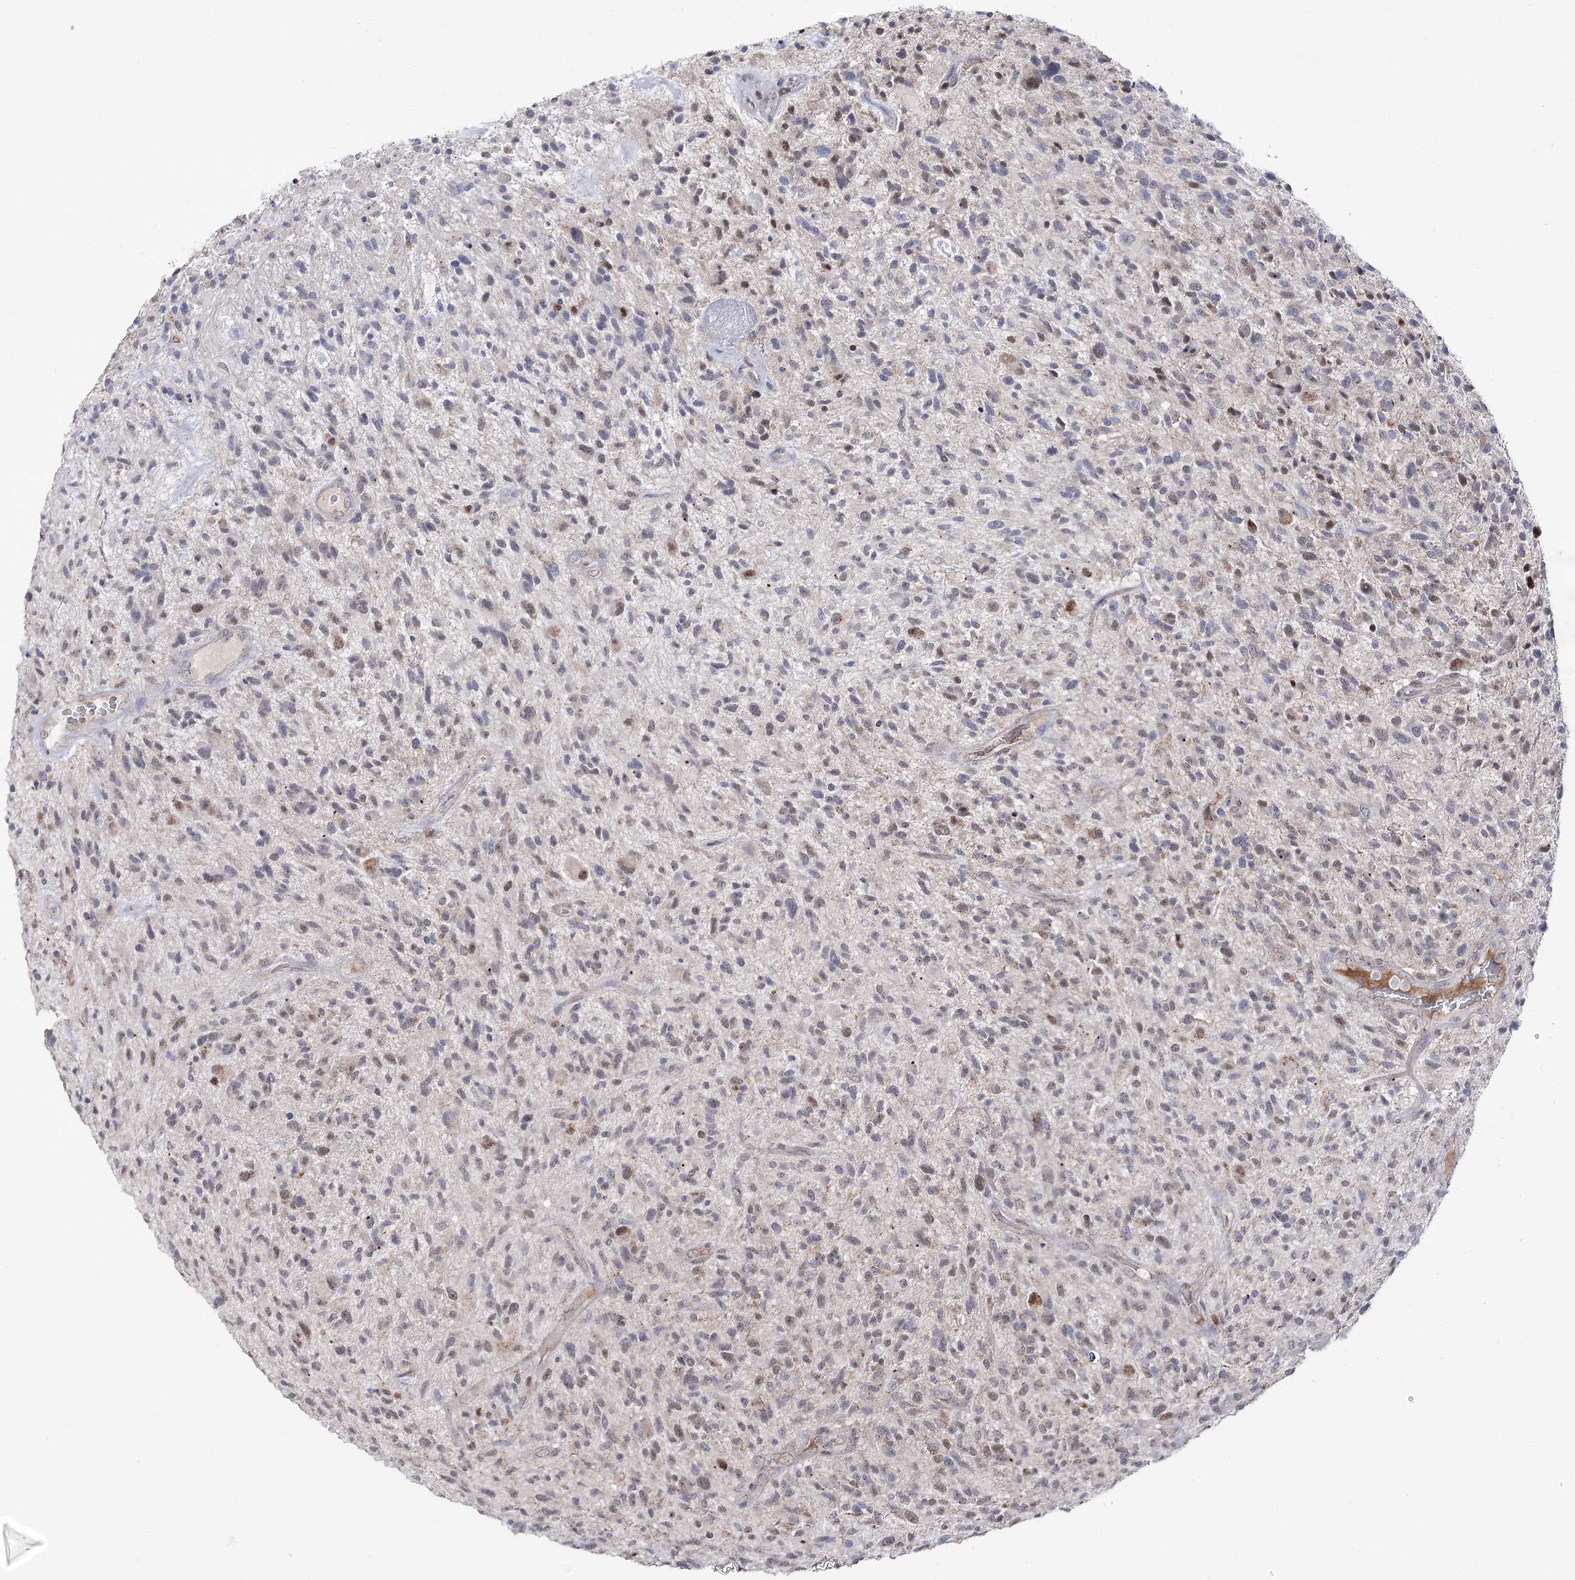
{"staining": {"intensity": "weak", "quantity": "<25%", "location": "nuclear"}, "tissue": "glioma", "cell_type": "Tumor cells", "image_type": "cancer", "snomed": [{"axis": "morphology", "description": "Glioma, malignant, High grade"}, {"axis": "topography", "description": "Brain"}], "caption": "Immunohistochemistry (IHC) photomicrograph of glioma stained for a protein (brown), which exhibits no staining in tumor cells.", "gene": "VGLL4", "patient": {"sex": "male", "age": 47}}